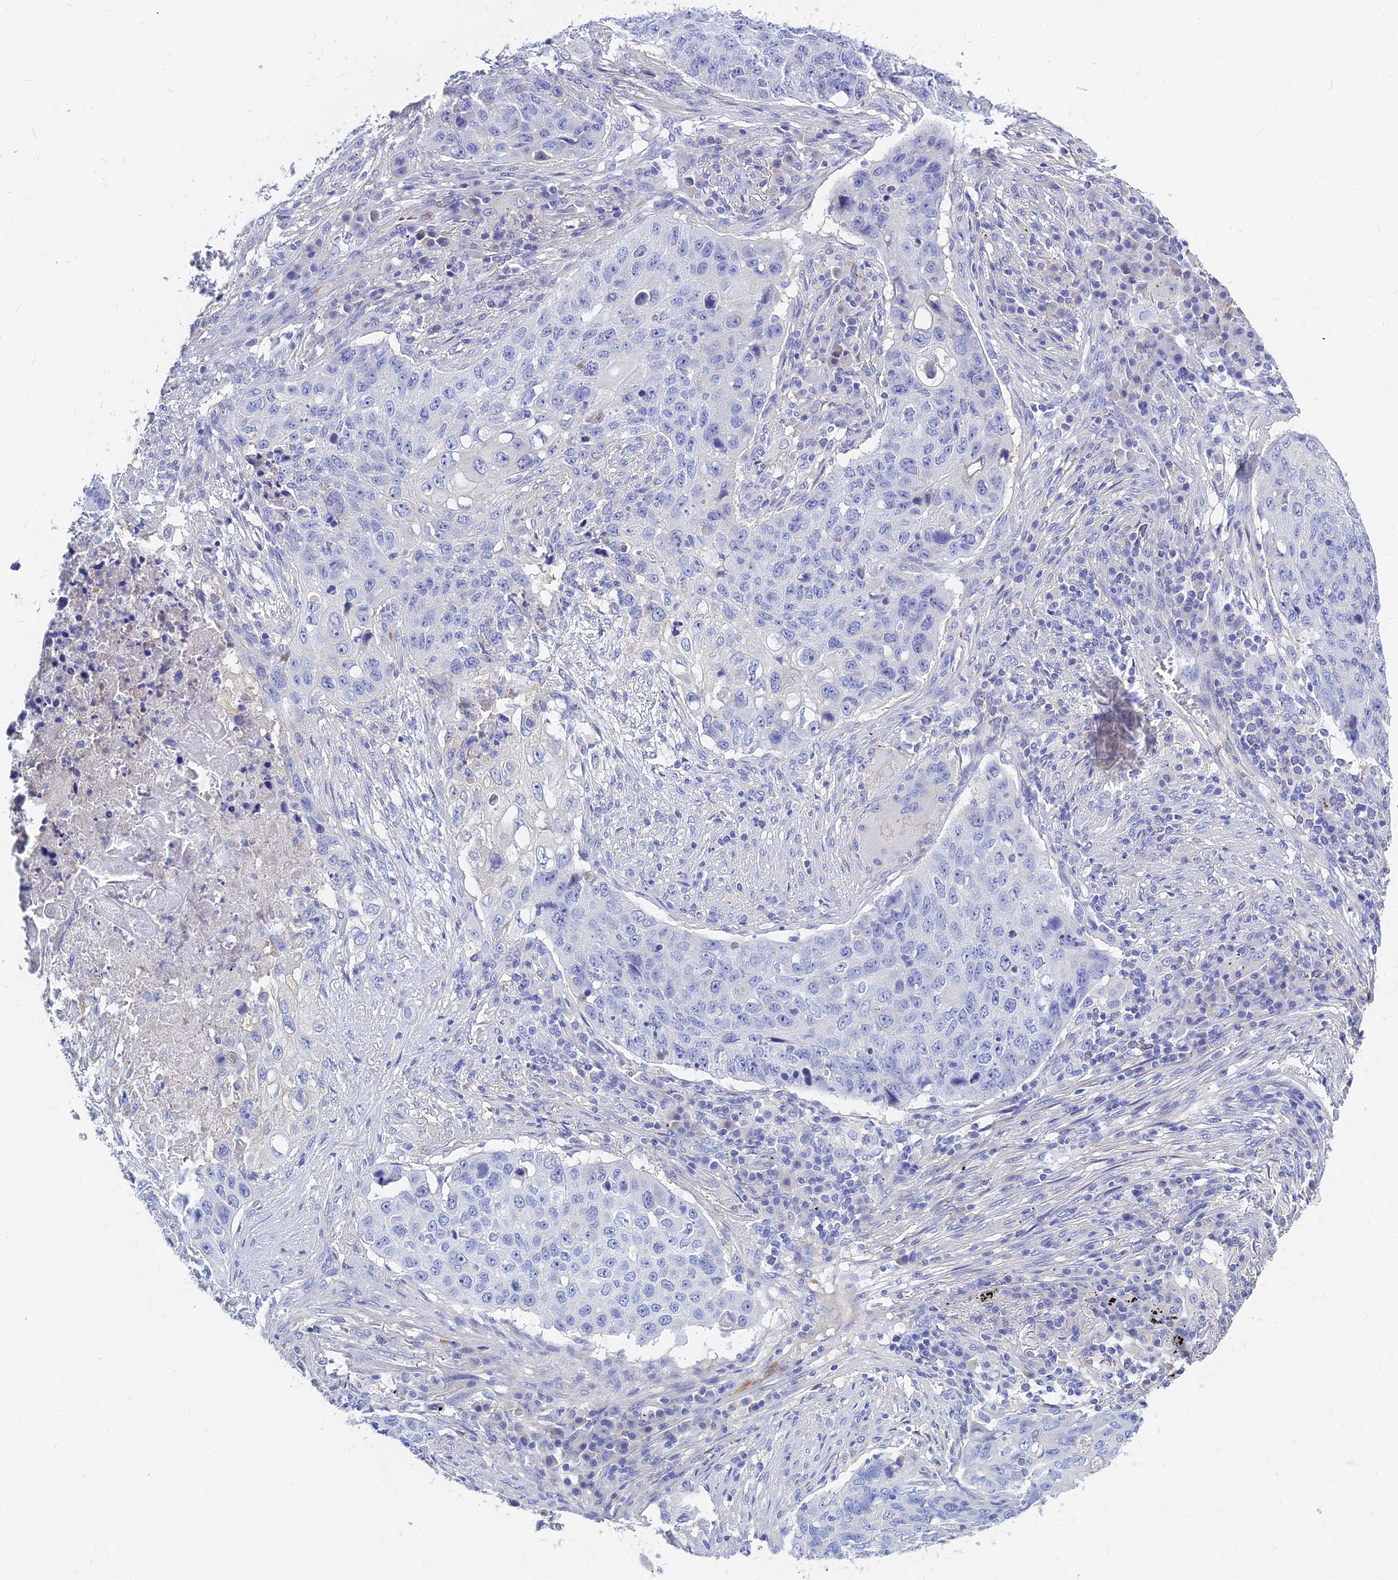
{"staining": {"intensity": "negative", "quantity": "none", "location": "none"}, "tissue": "lung cancer", "cell_type": "Tumor cells", "image_type": "cancer", "snomed": [{"axis": "morphology", "description": "Squamous cell carcinoma, NOS"}, {"axis": "topography", "description": "Lung"}], "caption": "High magnification brightfield microscopy of lung cancer stained with DAB (brown) and counterstained with hematoxylin (blue): tumor cells show no significant expression. (DAB (3,3'-diaminobenzidine) immunohistochemistry (IHC), high magnification).", "gene": "ZNF552", "patient": {"sex": "female", "age": 63}}